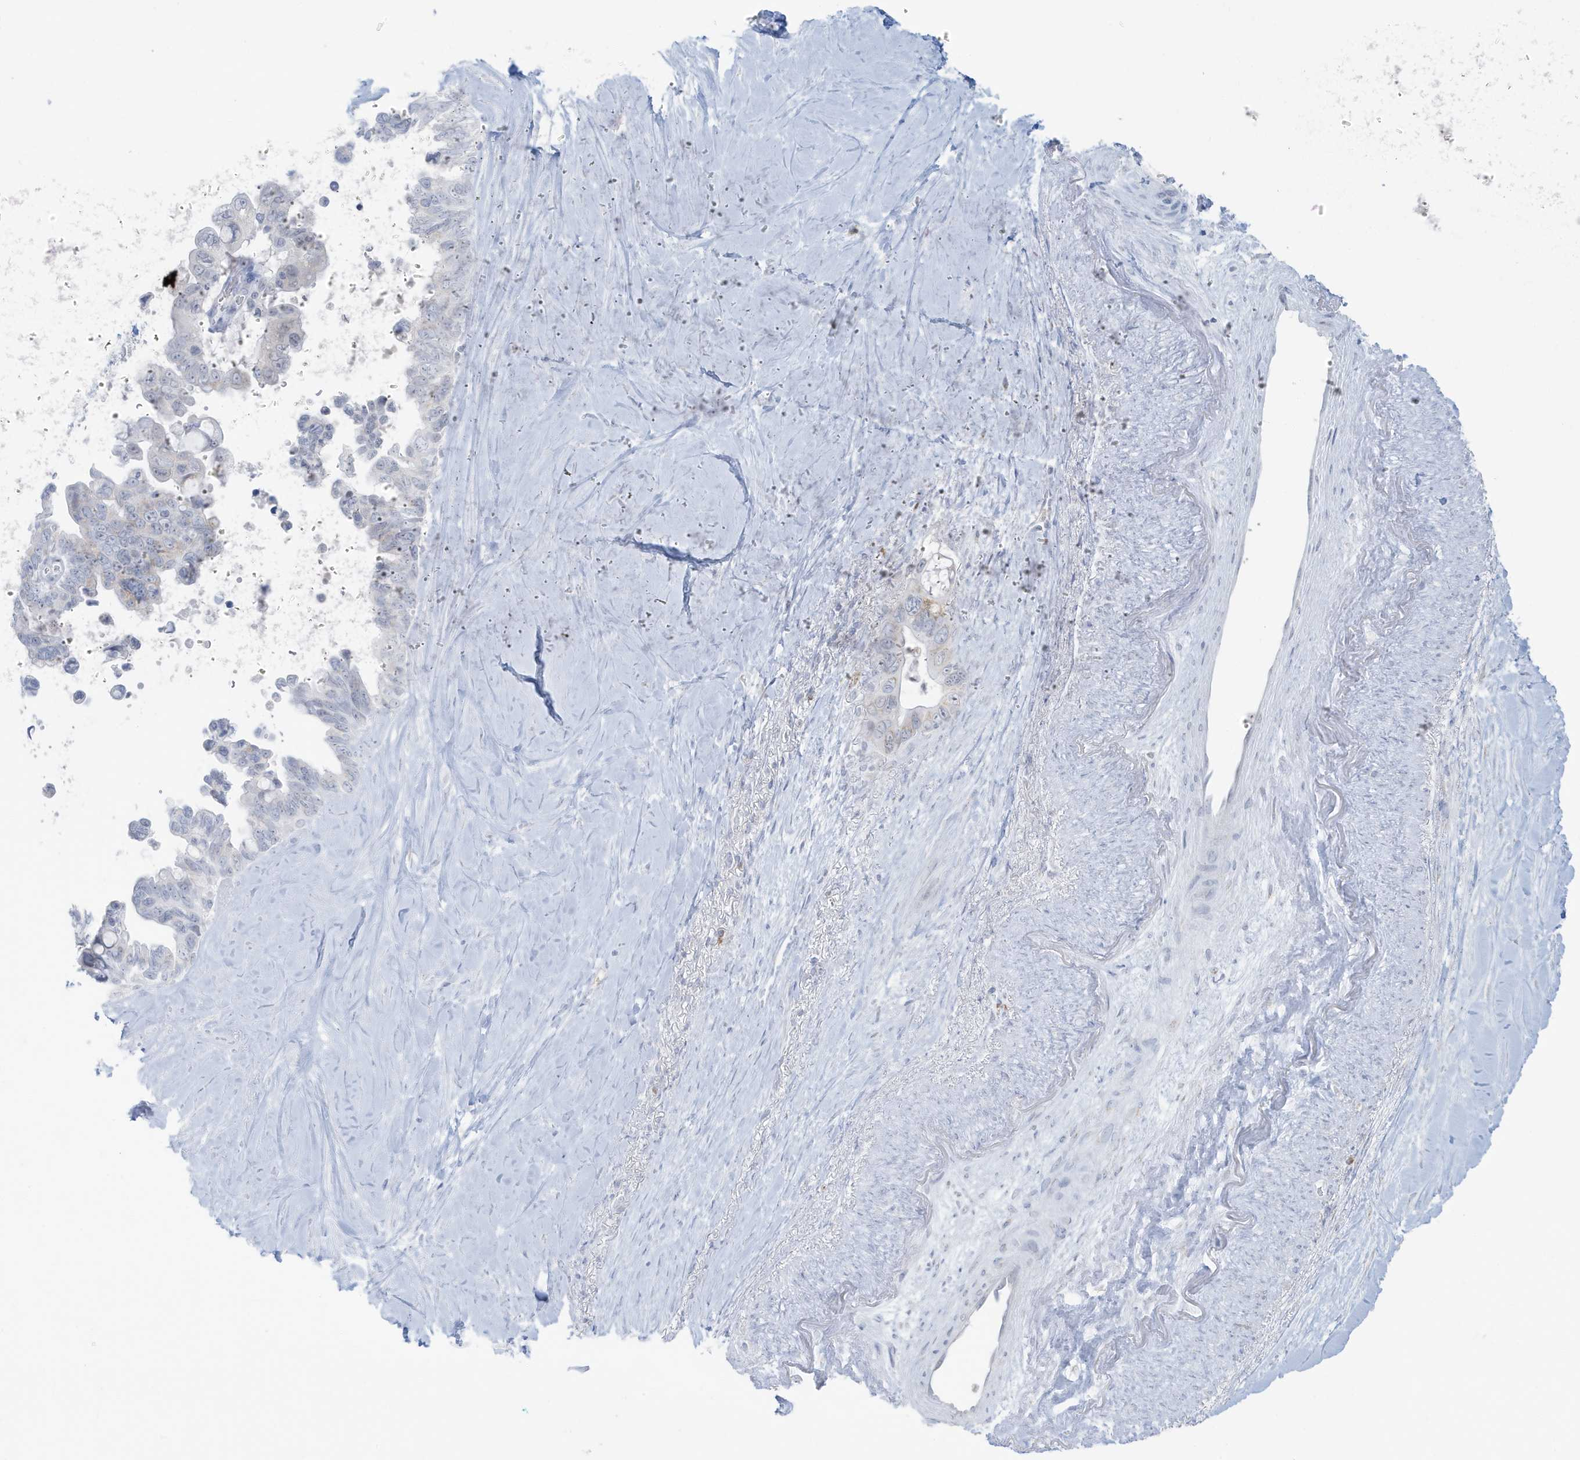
{"staining": {"intensity": "weak", "quantity": "25%-75%", "location": "cytoplasmic/membranous"}, "tissue": "pancreatic cancer", "cell_type": "Tumor cells", "image_type": "cancer", "snomed": [{"axis": "morphology", "description": "Adenocarcinoma, NOS"}, {"axis": "topography", "description": "Pancreas"}], "caption": "Pancreatic cancer (adenocarcinoma) stained with DAB (3,3'-diaminobenzidine) IHC reveals low levels of weak cytoplasmic/membranous positivity in approximately 25%-75% of tumor cells.", "gene": "RER1", "patient": {"sex": "female", "age": 72}}